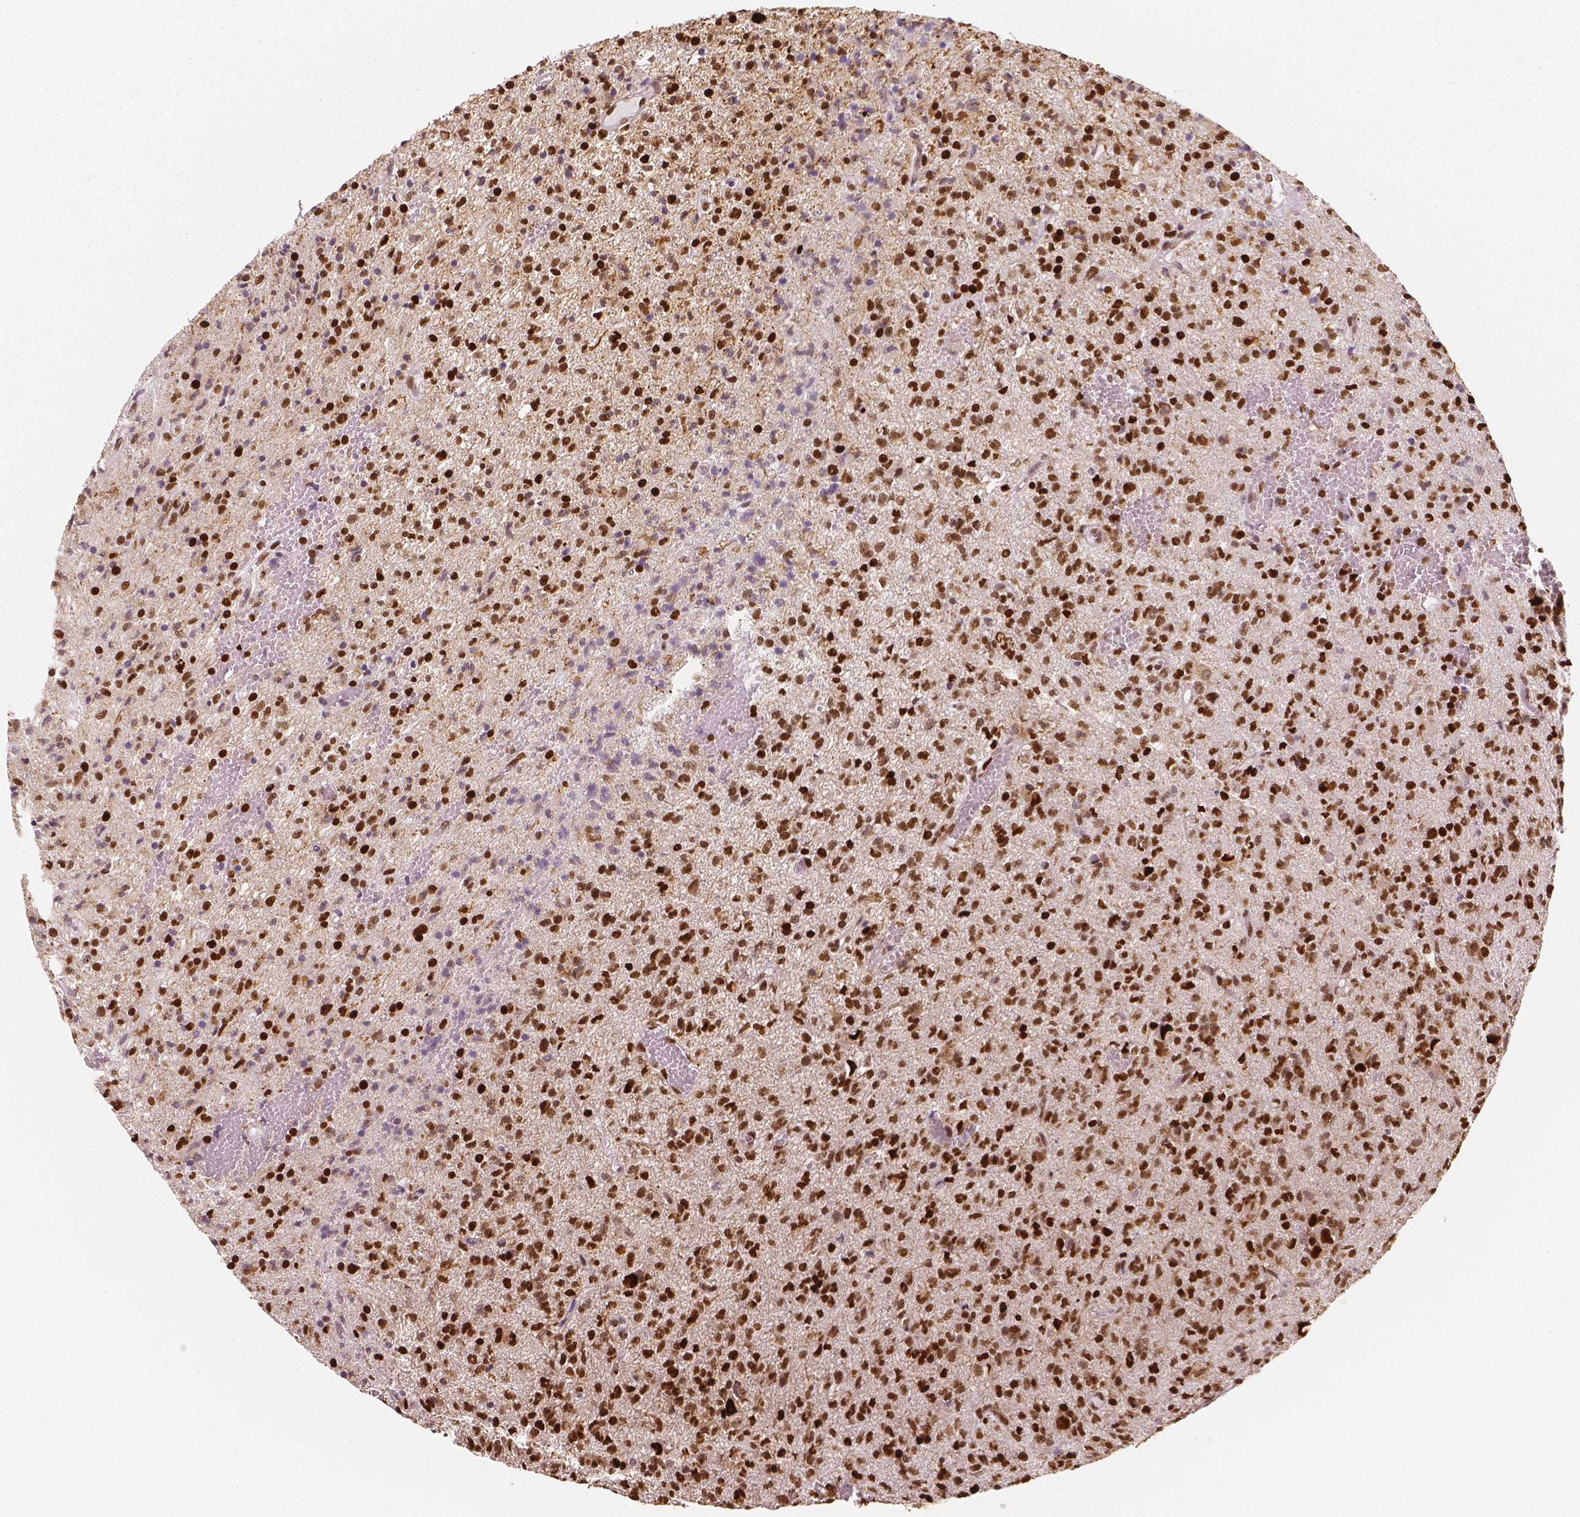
{"staining": {"intensity": "strong", "quantity": ">75%", "location": "nuclear"}, "tissue": "glioma", "cell_type": "Tumor cells", "image_type": "cancer", "snomed": [{"axis": "morphology", "description": "Glioma, malignant, Low grade"}, {"axis": "topography", "description": "Brain"}], "caption": "The immunohistochemical stain labels strong nuclear expression in tumor cells of glioma tissue.", "gene": "NUCKS1", "patient": {"sex": "male", "age": 64}}